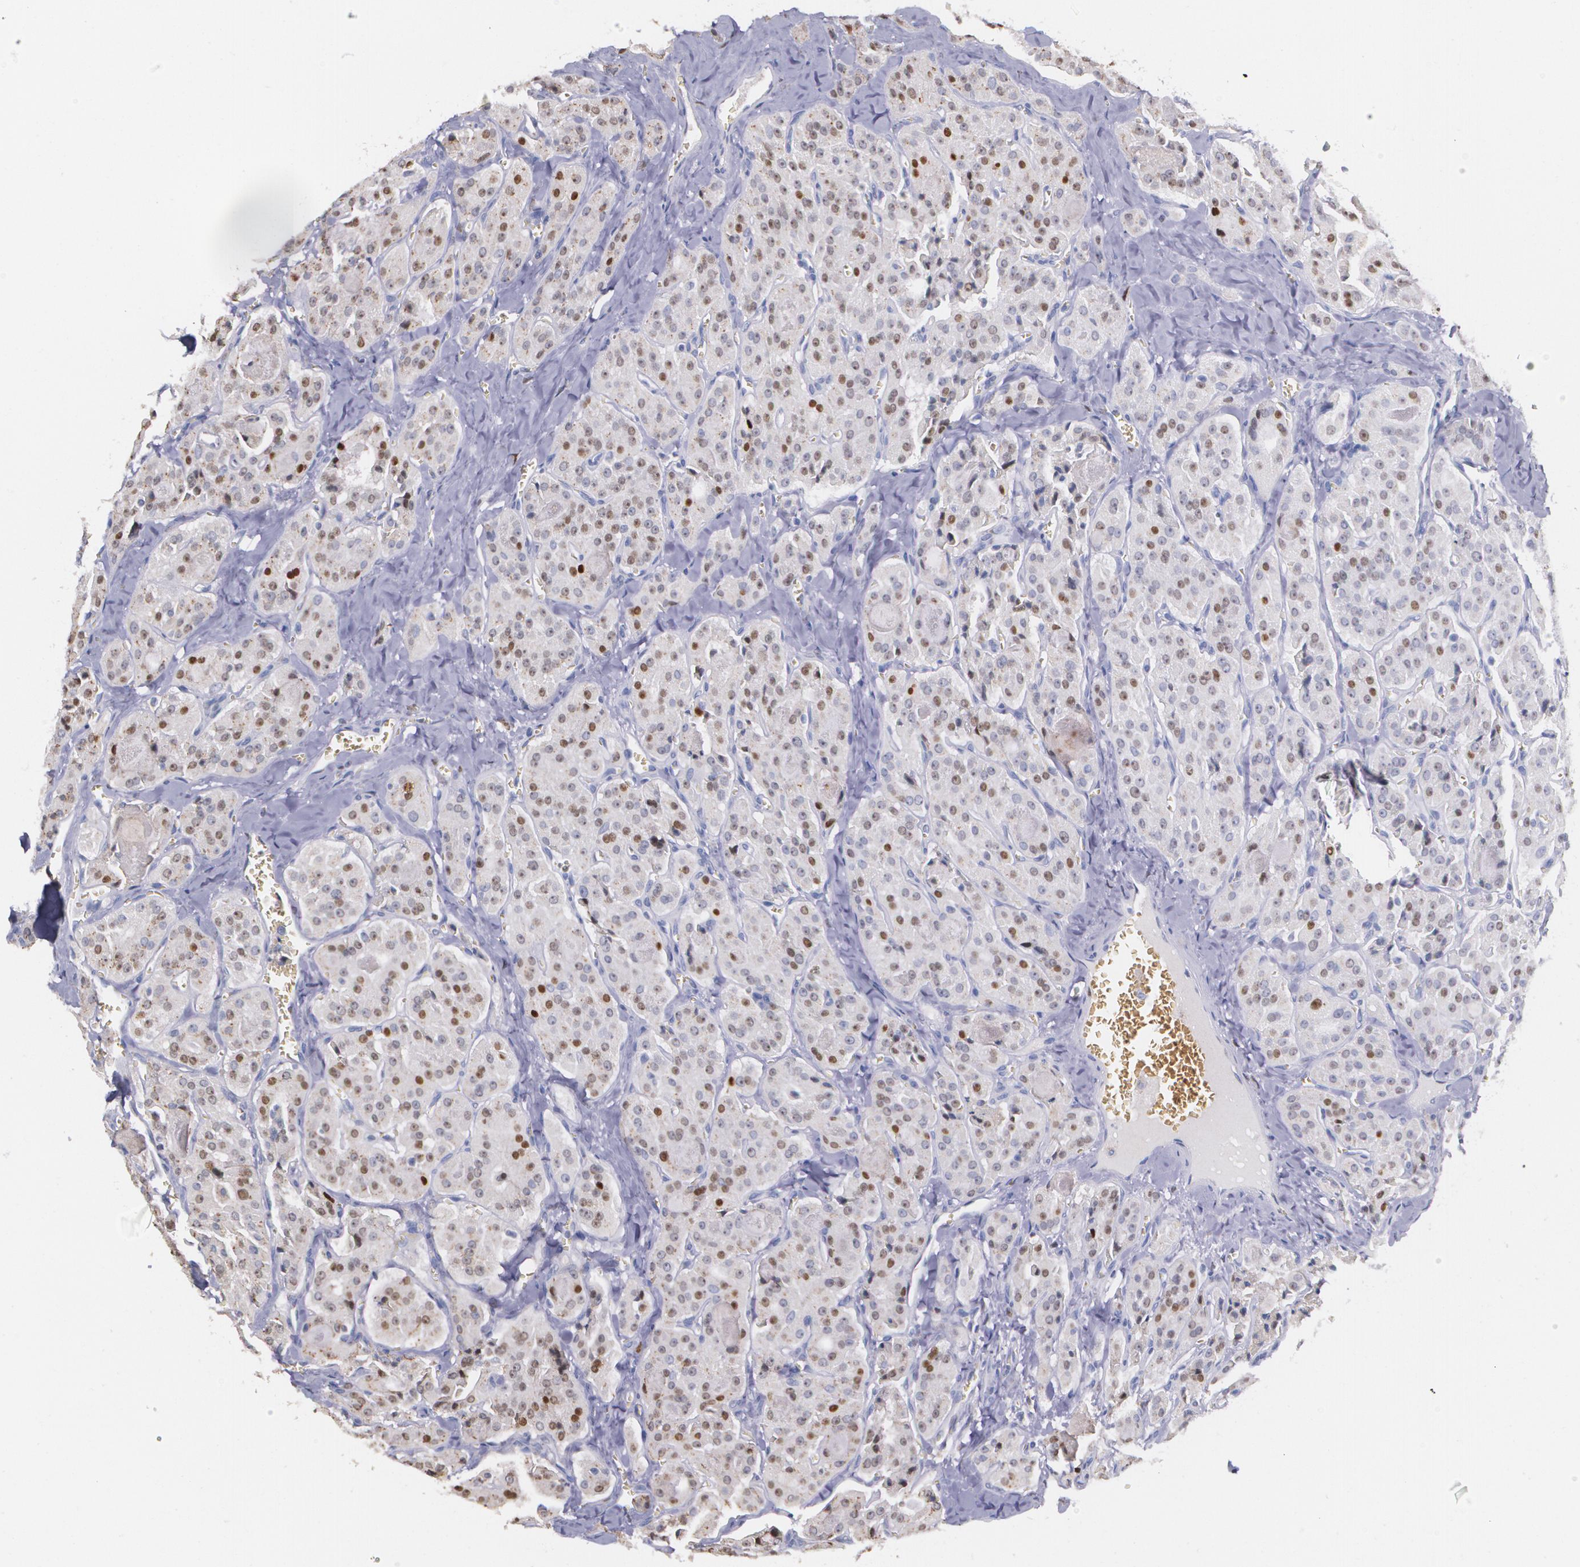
{"staining": {"intensity": "moderate", "quantity": "25%-75%", "location": "nuclear"}, "tissue": "thyroid cancer", "cell_type": "Tumor cells", "image_type": "cancer", "snomed": [{"axis": "morphology", "description": "Carcinoma, NOS"}, {"axis": "topography", "description": "Thyroid gland"}], "caption": "The image exhibits a brown stain indicating the presence of a protein in the nuclear of tumor cells in thyroid carcinoma.", "gene": "ATF3", "patient": {"sex": "male", "age": 76}}